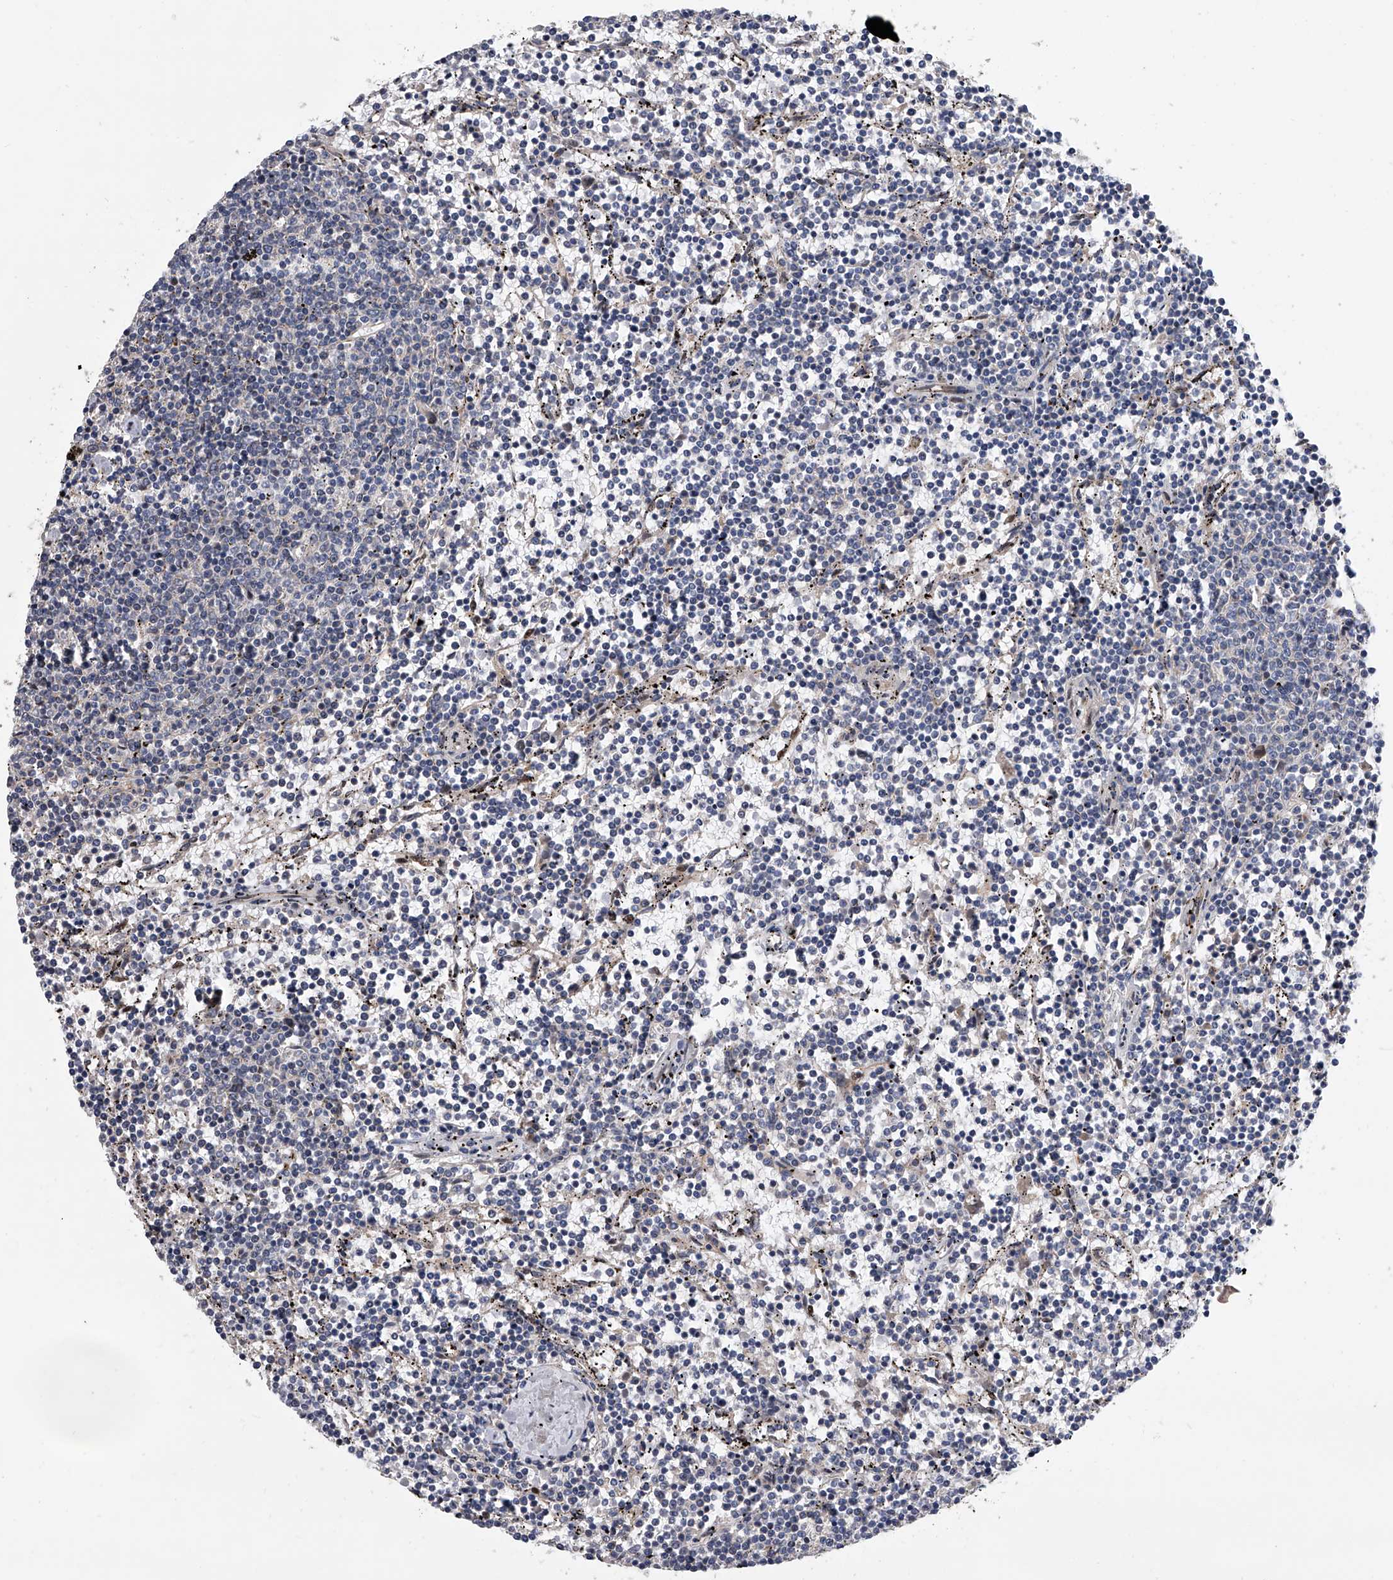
{"staining": {"intensity": "negative", "quantity": "none", "location": "none"}, "tissue": "lymphoma", "cell_type": "Tumor cells", "image_type": "cancer", "snomed": [{"axis": "morphology", "description": "Malignant lymphoma, non-Hodgkin's type, Low grade"}, {"axis": "topography", "description": "Spleen"}], "caption": "IHC histopathology image of low-grade malignant lymphoma, non-Hodgkin's type stained for a protein (brown), which shows no positivity in tumor cells.", "gene": "ZNF426", "patient": {"sex": "female", "age": 50}}